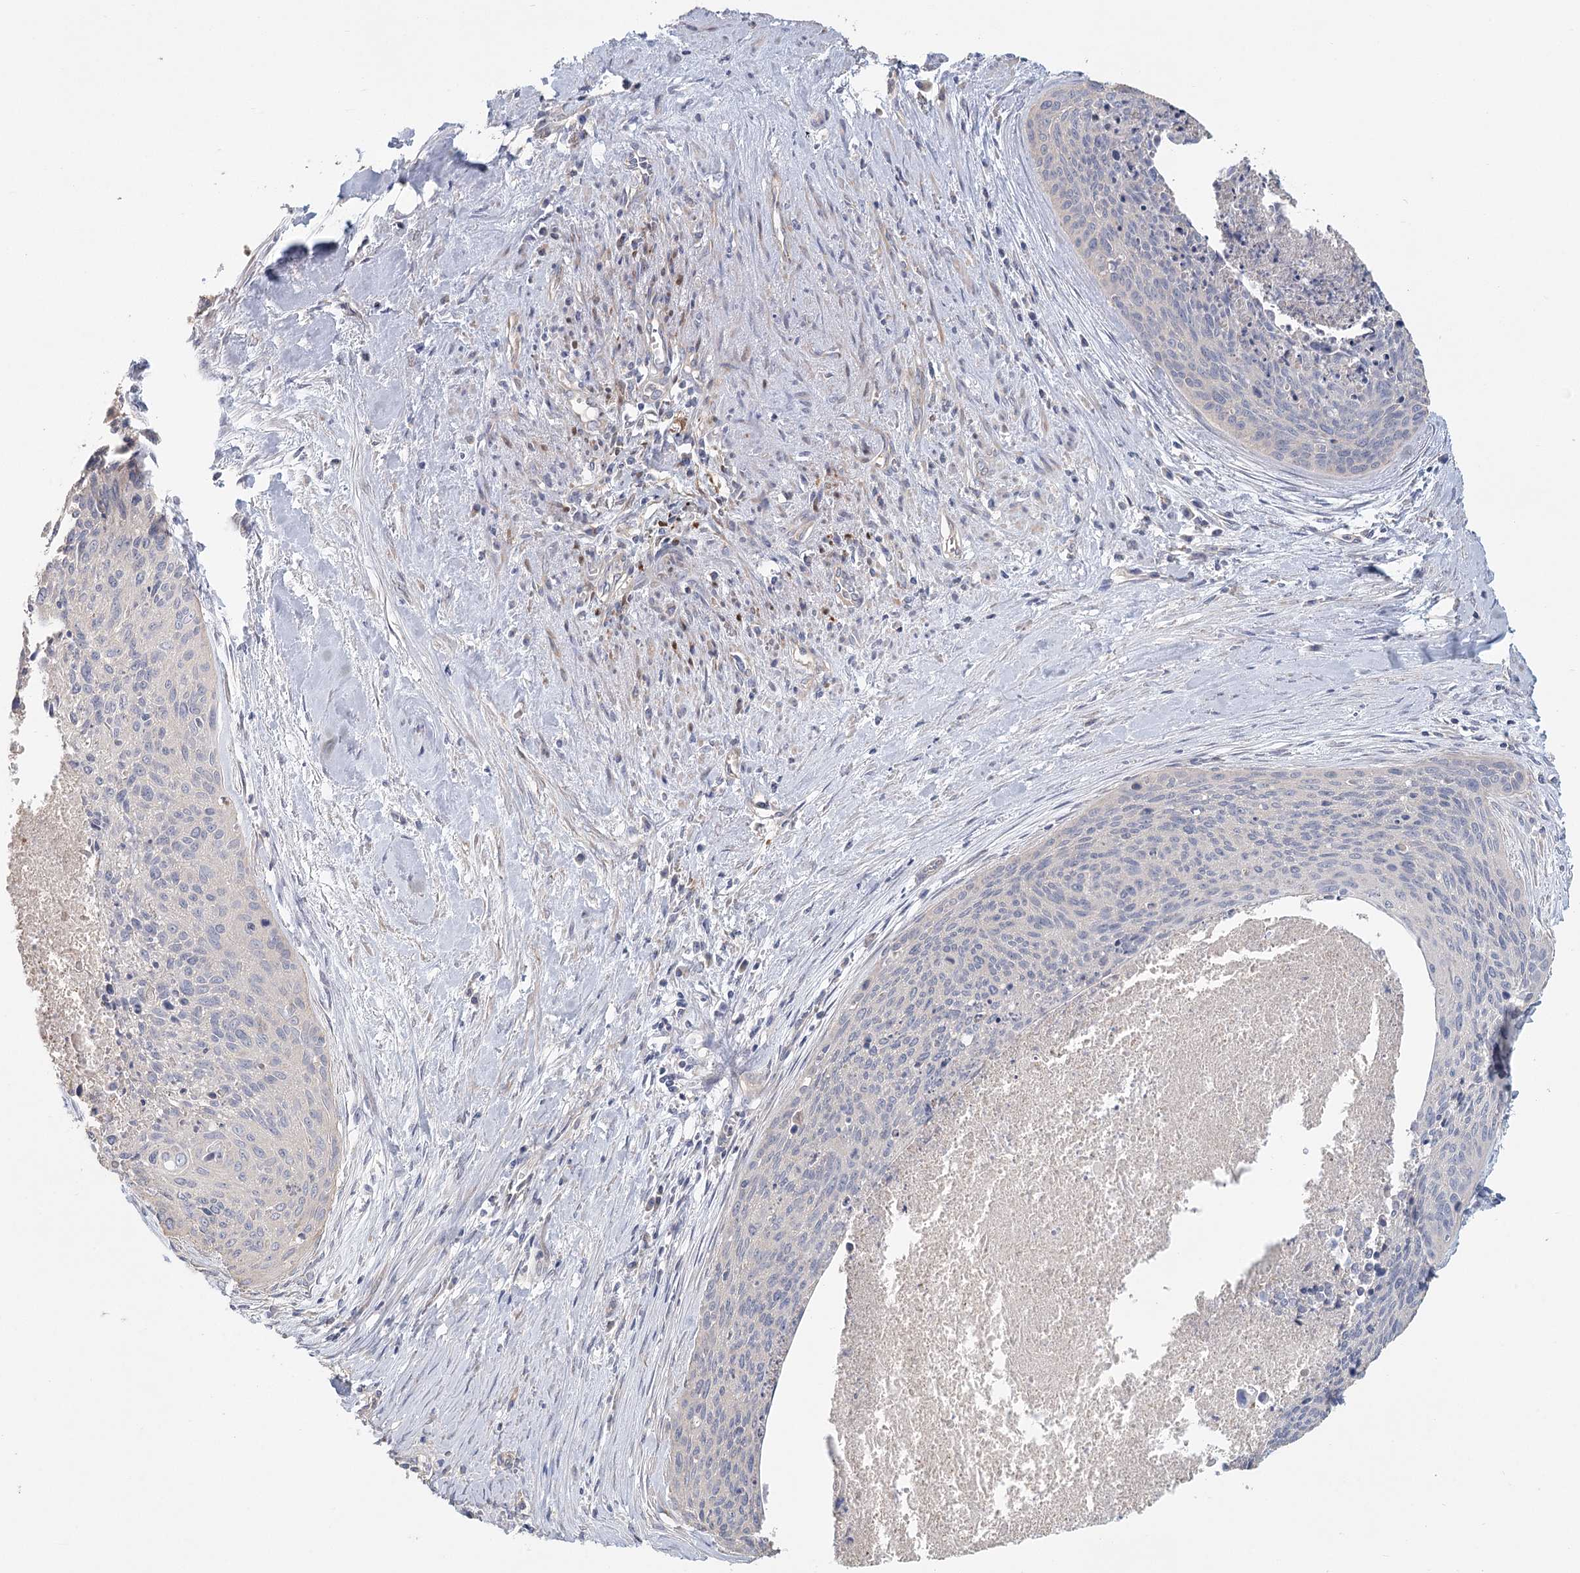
{"staining": {"intensity": "negative", "quantity": "none", "location": "none"}, "tissue": "cervical cancer", "cell_type": "Tumor cells", "image_type": "cancer", "snomed": [{"axis": "morphology", "description": "Squamous cell carcinoma, NOS"}, {"axis": "topography", "description": "Cervix"}], "caption": "Immunohistochemical staining of cervical cancer (squamous cell carcinoma) shows no significant staining in tumor cells. The staining was performed using DAB (3,3'-diaminobenzidine) to visualize the protein expression in brown, while the nuclei were stained in blue with hematoxylin (Magnification: 20x).", "gene": "CNTLN", "patient": {"sex": "female", "age": 55}}